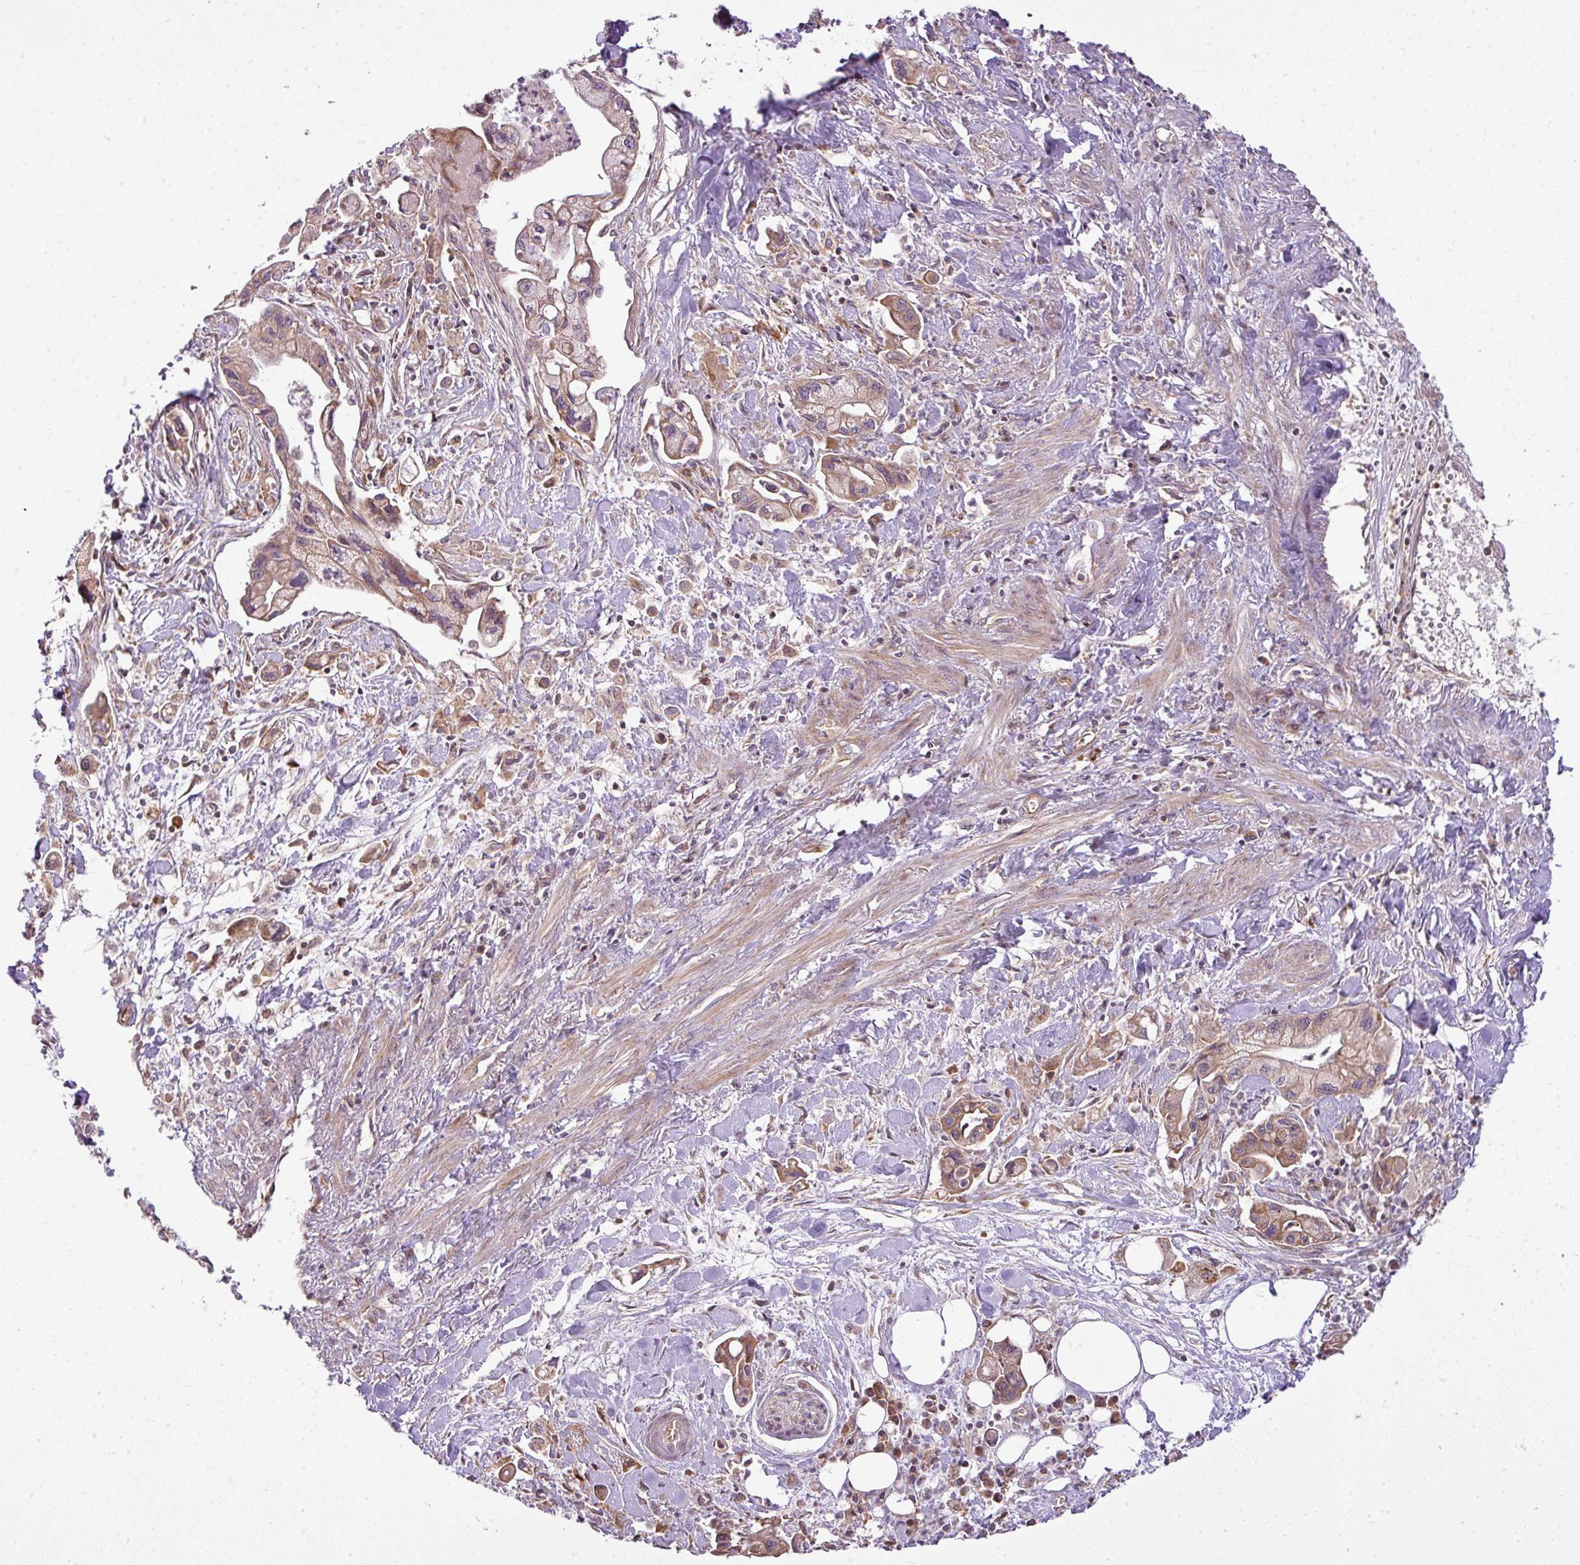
{"staining": {"intensity": "weak", "quantity": "25%-75%", "location": "cytoplasmic/membranous"}, "tissue": "pancreatic cancer", "cell_type": "Tumor cells", "image_type": "cancer", "snomed": [{"axis": "morphology", "description": "Adenocarcinoma, NOS"}, {"axis": "topography", "description": "Pancreas"}], "caption": "A low amount of weak cytoplasmic/membranous positivity is seen in about 25%-75% of tumor cells in pancreatic cancer tissue.", "gene": "COX18", "patient": {"sex": "male", "age": 61}}